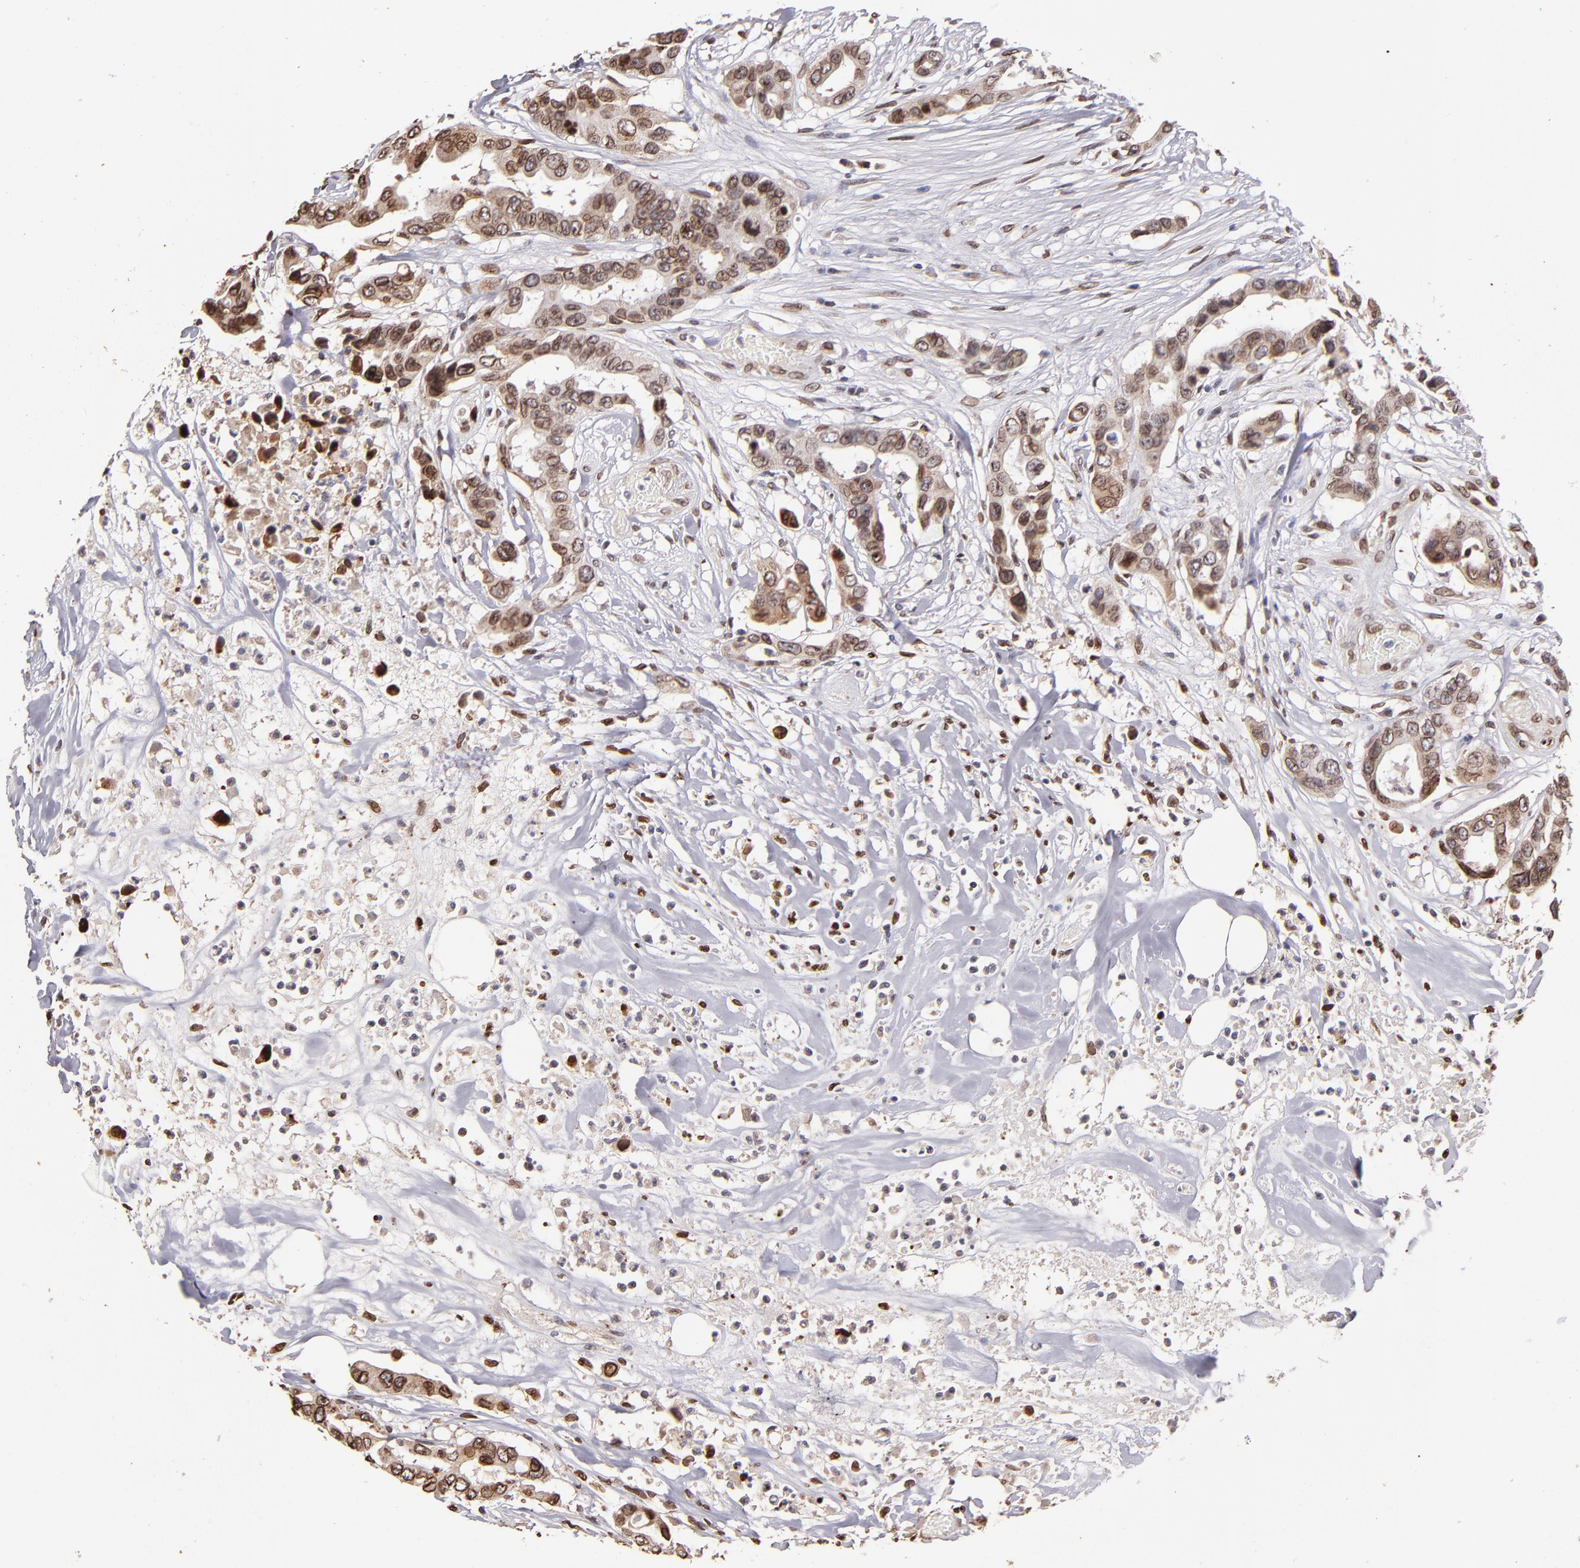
{"staining": {"intensity": "moderate", "quantity": ">75%", "location": "cytoplasmic/membranous,nuclear"}, "tissue": "colorectal cancer", "cell_type": "Tumor cells", "image_type": "cancer", "snomed": [{"axis": "morphology", "description": "Adenocarcinoma, NOS"}, {"axis": "topography", "description": "Colon"}], "caption": "DAB immunohistochemical staining of human colorectal cancer (adenocarcinoma) displays moderate cytoplasmic/membranous and nuclear protein staining in about >75% of tumor cells. The protein is stained brown, and the nuclei are stained in blue (DAB (3,3'-diaminobenzidine) IHC with brightfield microscopy, high magnification).", "gene": "PUM3", "patient": {"sex": "female", "age": 70}}